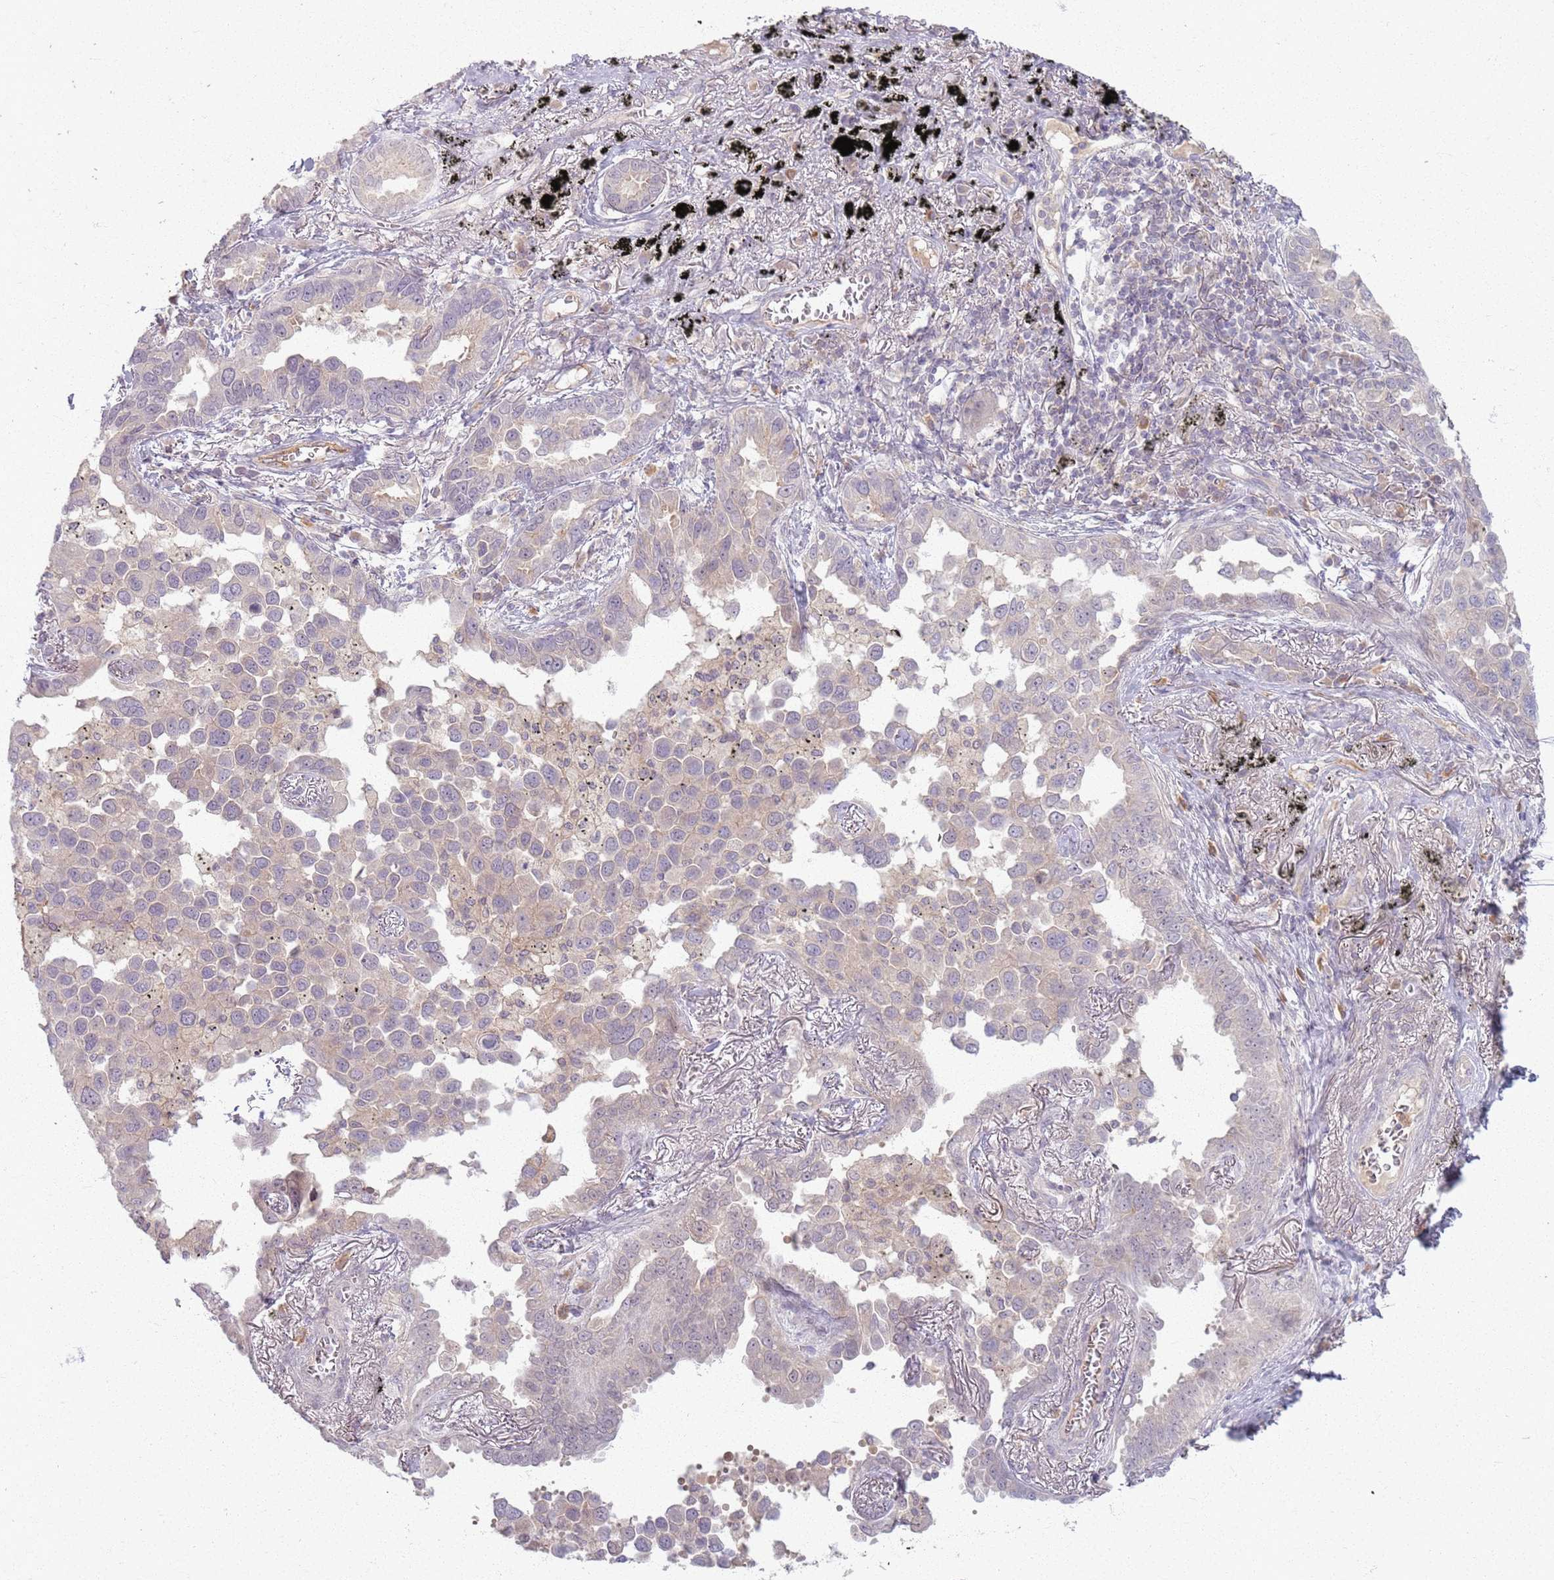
{"staining": {"intensity": "negative", "quantity": "none", "location": "none"}, "tissue": "lung cancer", "cell_type": "Tumor cells", "image_type": "cancer", "snomed": [{"axis": "morphology", "description": "Adenocarcinoma, NOS"}, {"axis": "topography", "description": "Lung"}], "caption": "This photomicrograph is of adenocarcinoma (lung) stained with IHC to label a protein in brown with the nuclei are counter-stained blue. There is no staining in tumor cells.", "gene": "ZDHHC2", "patient": {"sex": "male", "age": 67}}